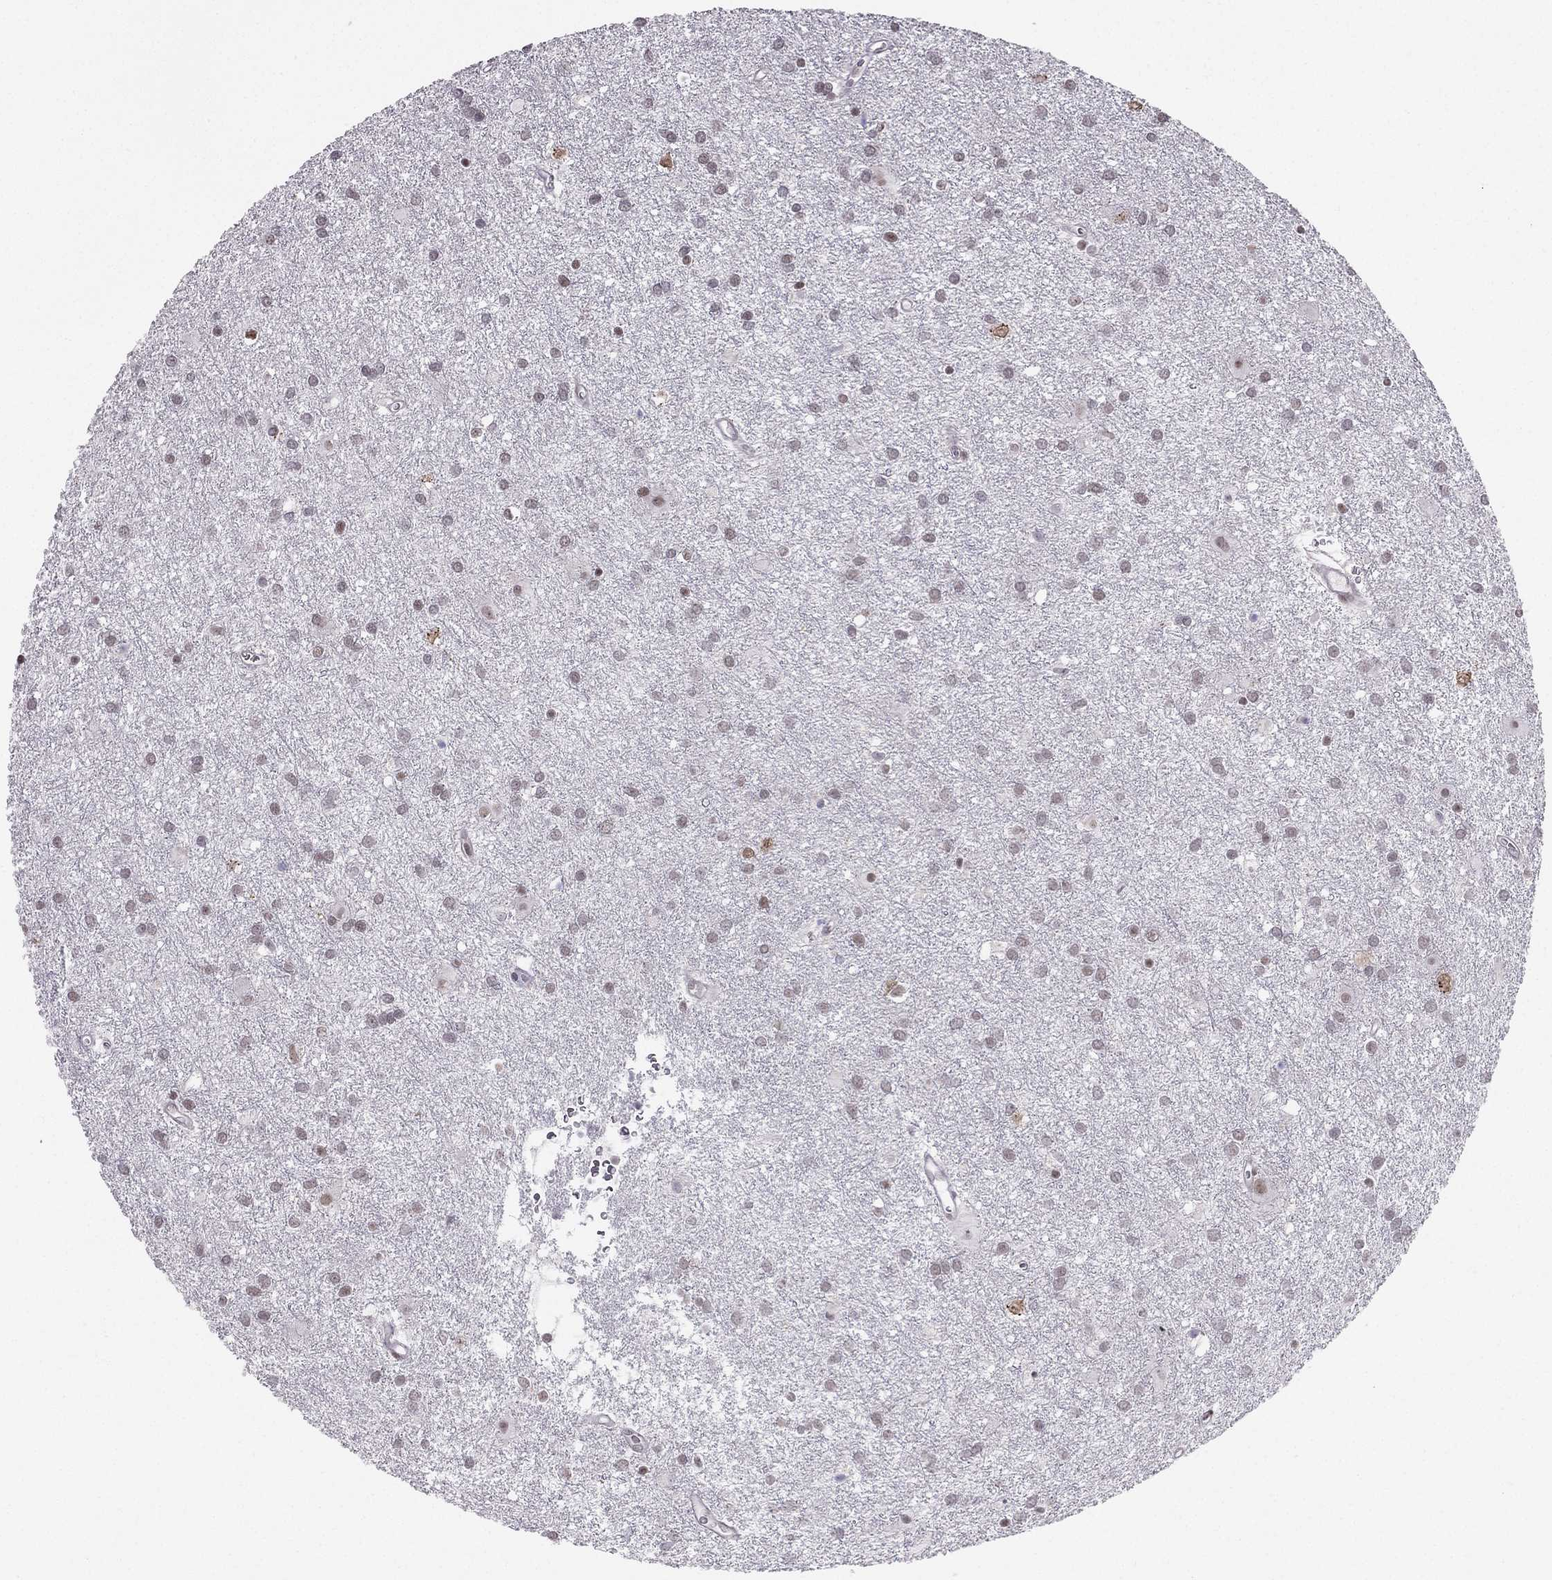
{"staining": {"intensity": "negative", "quantity": "none", "location": "none"}, "tissue": "glioma", "cell_type": "Tumor cells", "image_type": "cancer", "snomed": [{"axis": "morphology", "description": "Glioma, malignant, Low grade"}, {"axis": "topography", "description": "Brain"}], "caption": "A high-resolution photomicrograph shows immunohistochemistry (IHC) staining of glioma, which demonstrates no significant positivity in tumor cells.", "gene": "RPRD2", "patient": {"sex": "male", "age": 58}}